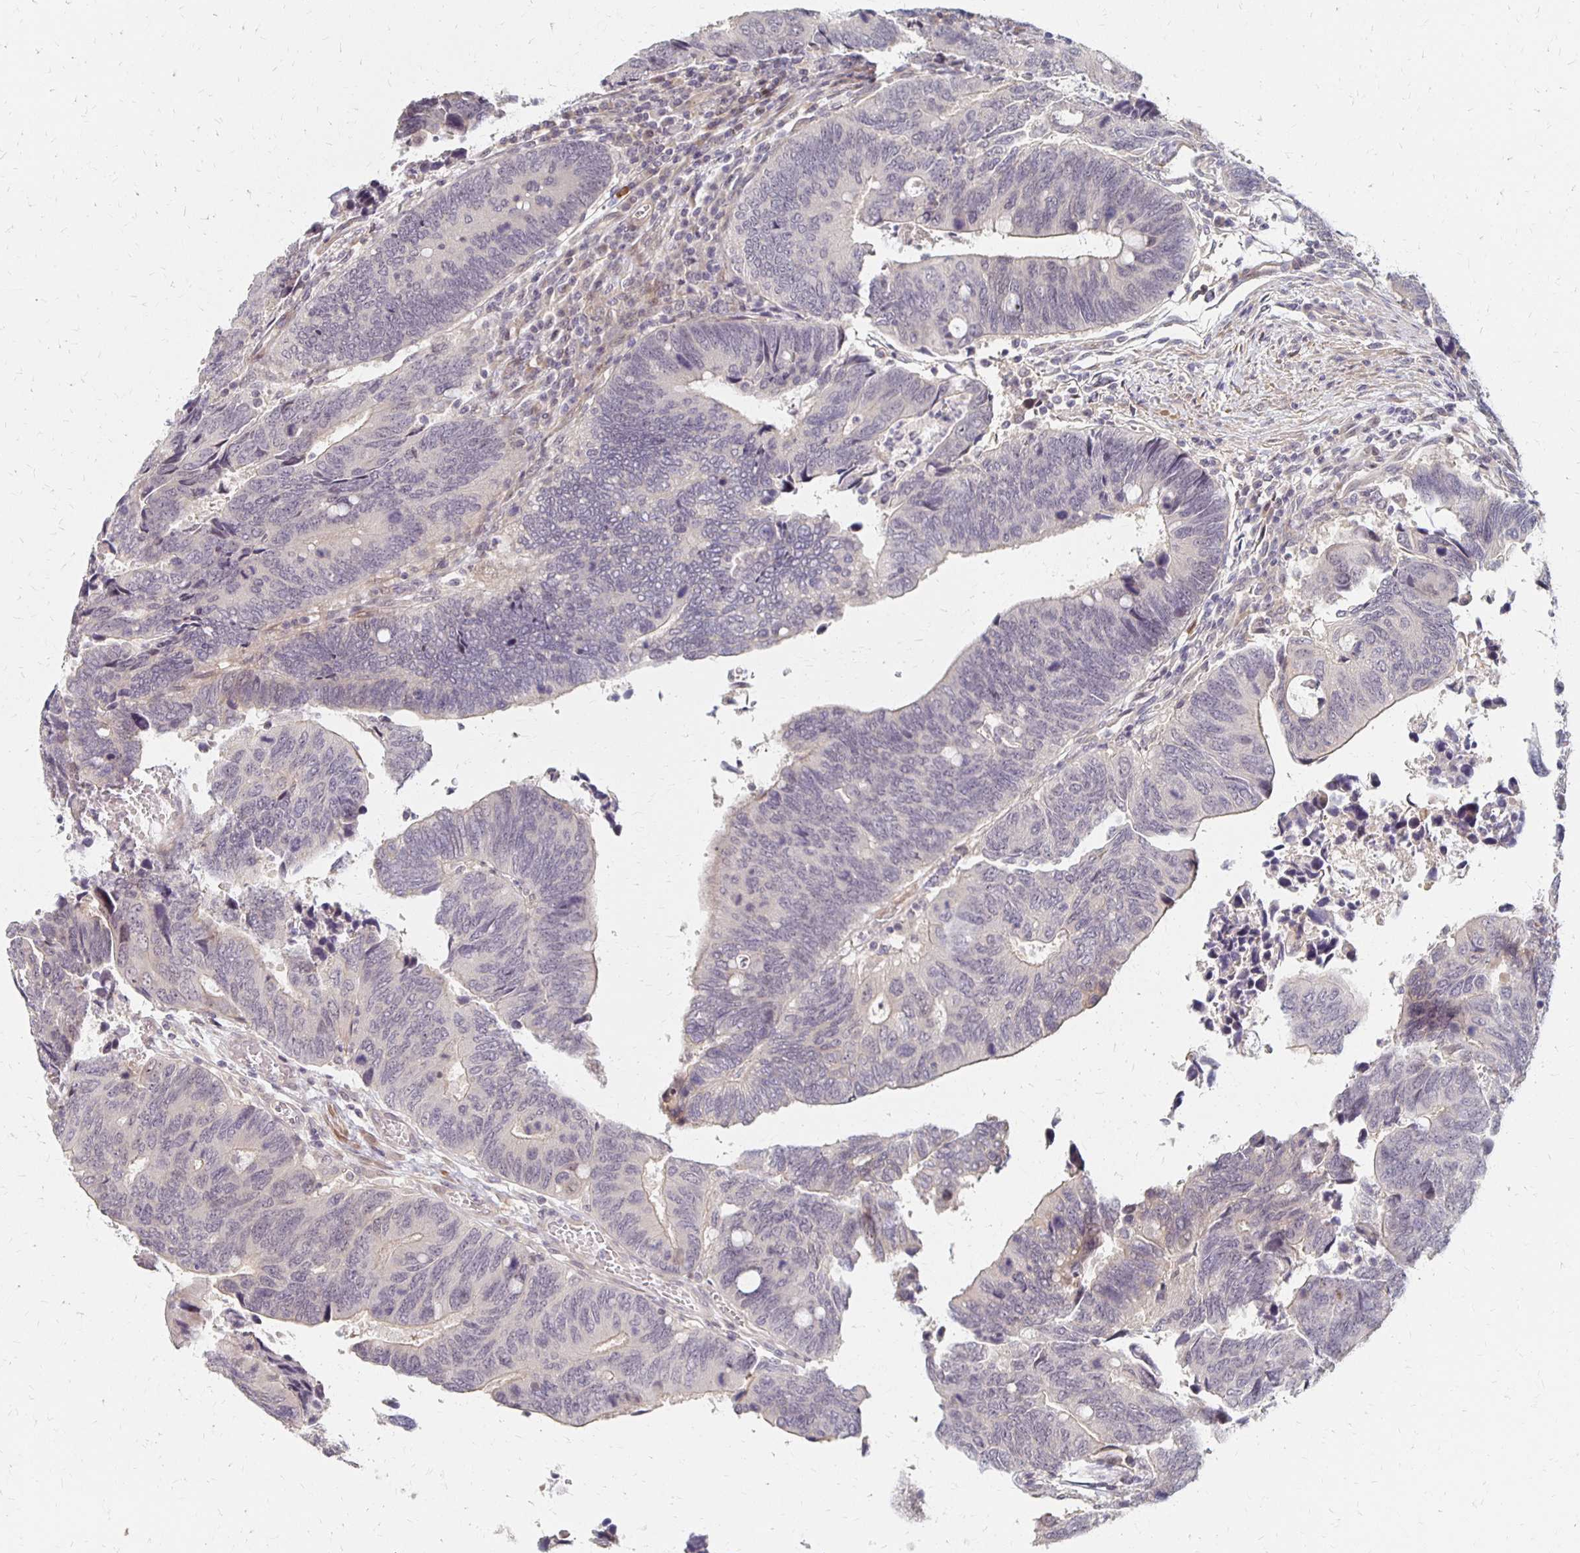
{"staining": {"intensity": "negative", "quantity": "none", "location": "none"}, "tissue": "colorectal cancer", "cell_type": "Tumor cells", "image_type": "cancer", "snomed": [{"axis": "morphology", "description": "Adenocarcinoma, NOS"}, {"axis": "topography", "description": "Colon"}], "caption": "The image exhibits no staining of tumor cells in adenocarcinoma (colorectal). (Brightfield microscopy of DAB (3,3'-diaminobenzidine) immunohistochemistry (IHC) at high magnification).", "gene": "PRKCB", "patient": {"sex": "male", "age": 87}}